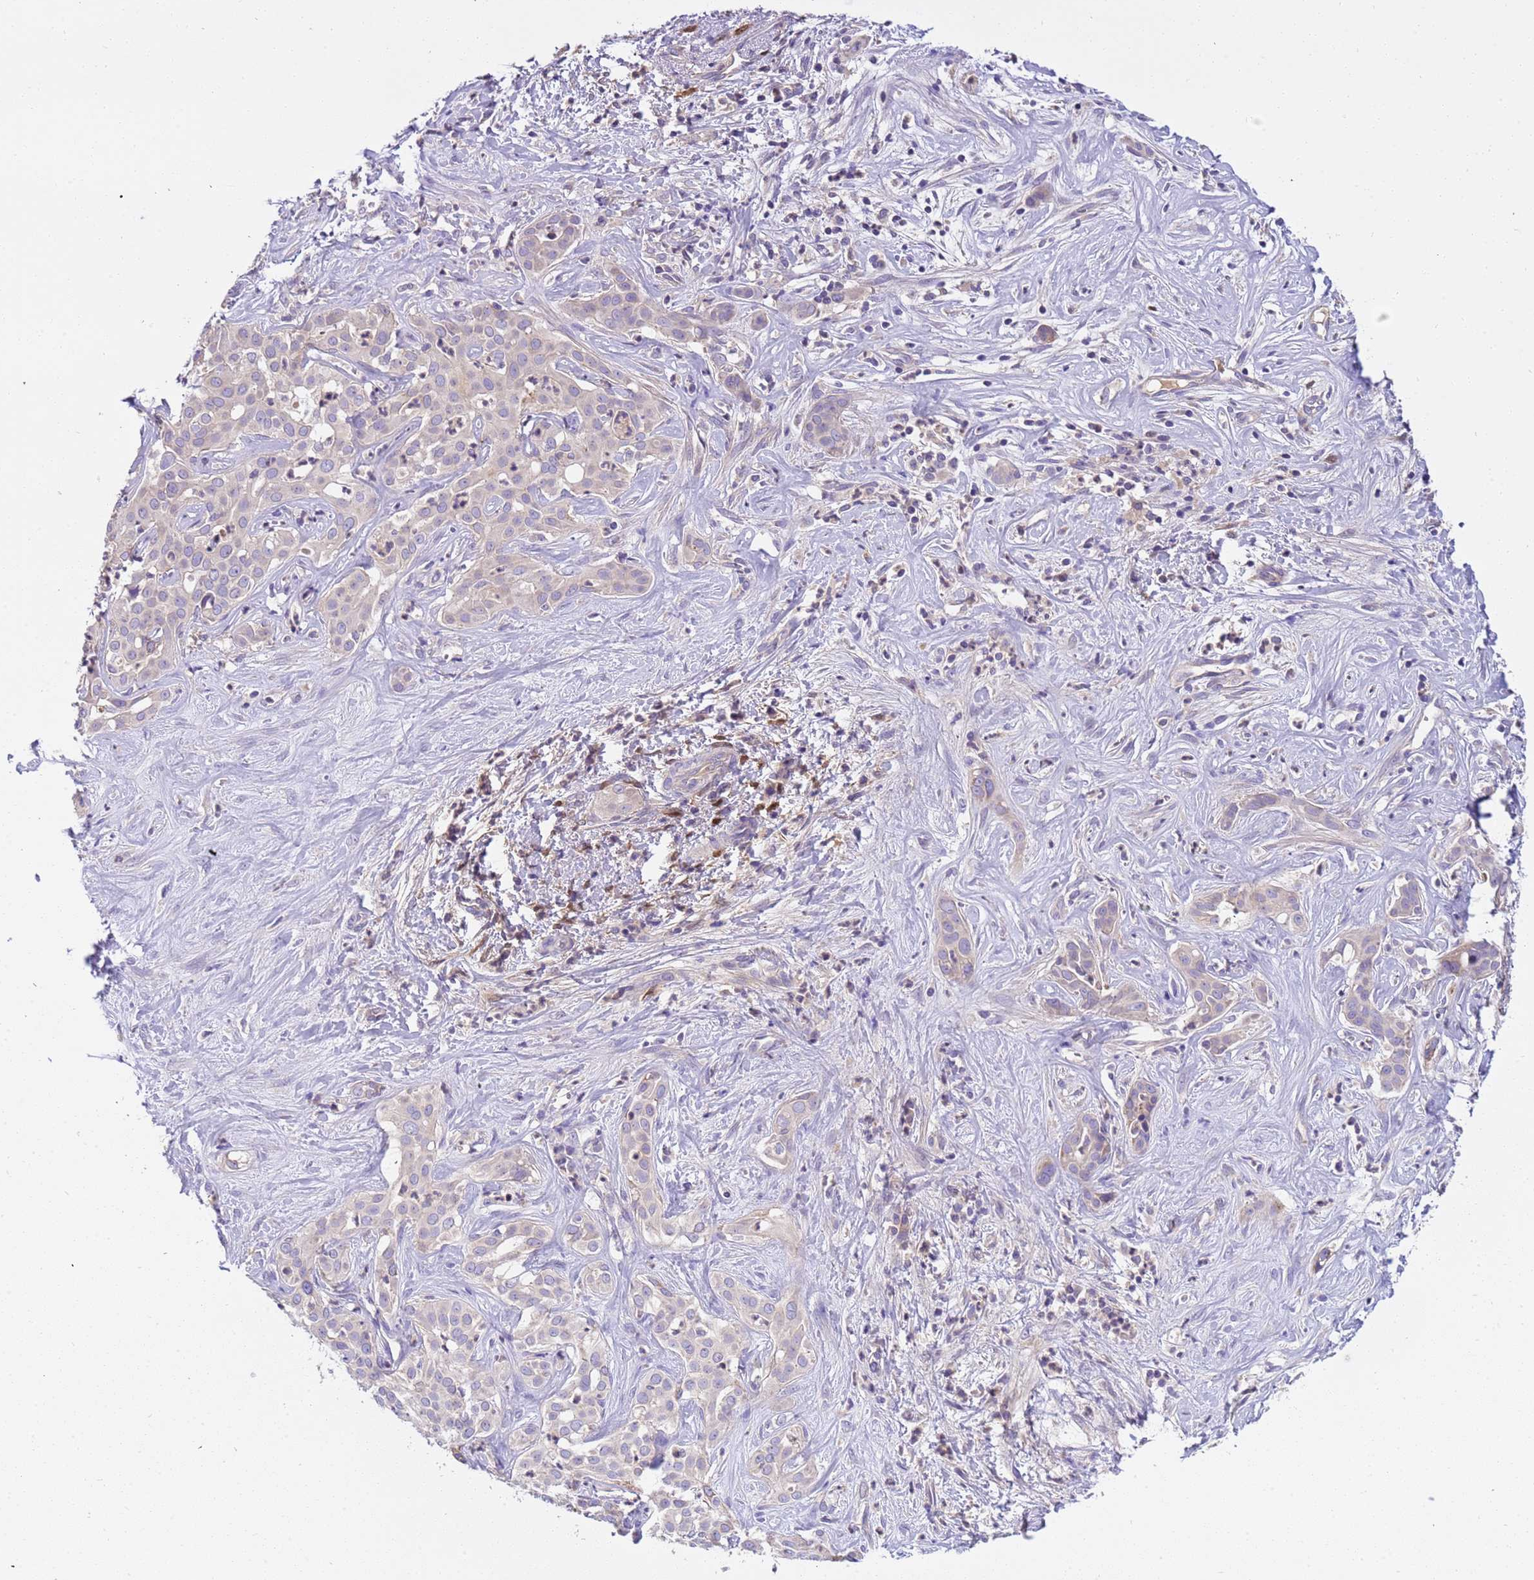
{"staining": {"intensity": "negative", "quantity": "none", "location": "none"}, "tissue": "liver cancer", "cell_type": "Tumor cells", "image_type": "cancer", "snomed": [{"axis": "morphology", "description": "Cholangiocarcinoma"}, {"axis": "topography", "description": "Liver"}], "caption": "An immunohistochemistry (IHC) histopathology image of cholangiocarcinoma (liver) is shown. There is no staining in tumor cells of cholangiocarcinoma (liver).", "gene": "PLCXD3", "patient": {"sex": "male", "age": 67}}